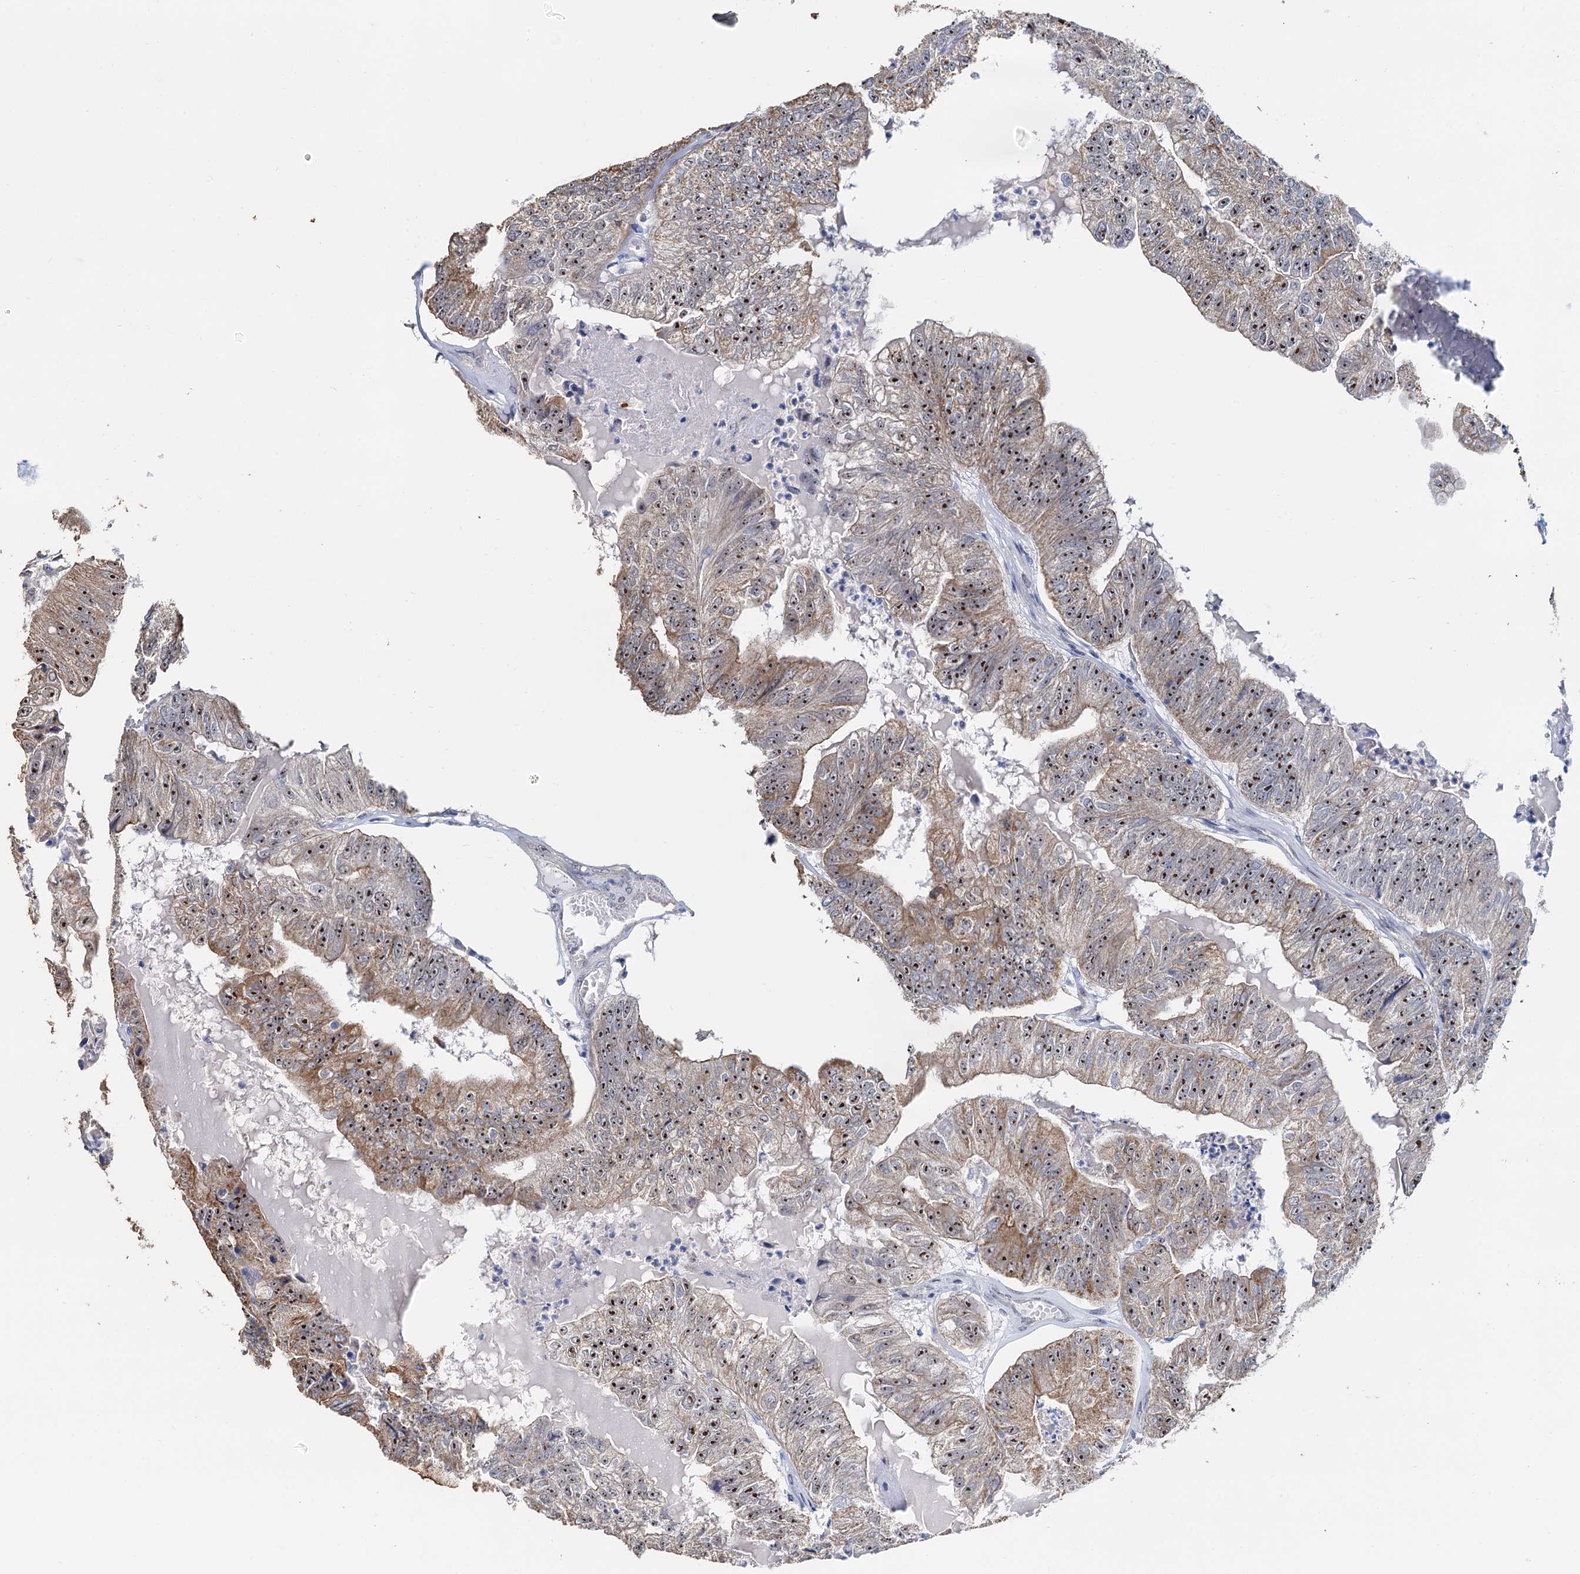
{"staining": {"intensity": "moderate", "quantity": ">75%", "location": "cytoplasmic/membranous,nuclear"}, "tissue": "colorectal cancer", "cell_type": "Tumor cells", "image_type": "cancer", "snomed": [{"axis": "morphology", "description": "Adenocarcinoma, NOS"}, {"axis": "topography", "description": "Colon"}], "caption": "Brown immunohistochemical staining in adenocarcinoma (colorectal) shows moderate cytoplasmic/membranous and nuclear expression in approximately >75% of tumor cells. The protein is stained brown, and the nuclei are stained in blue (DAB IHC with brightfield microscopy, high magnification).", "gene": "C2CD3", "patient": {"sex": "female", "age": 67}}